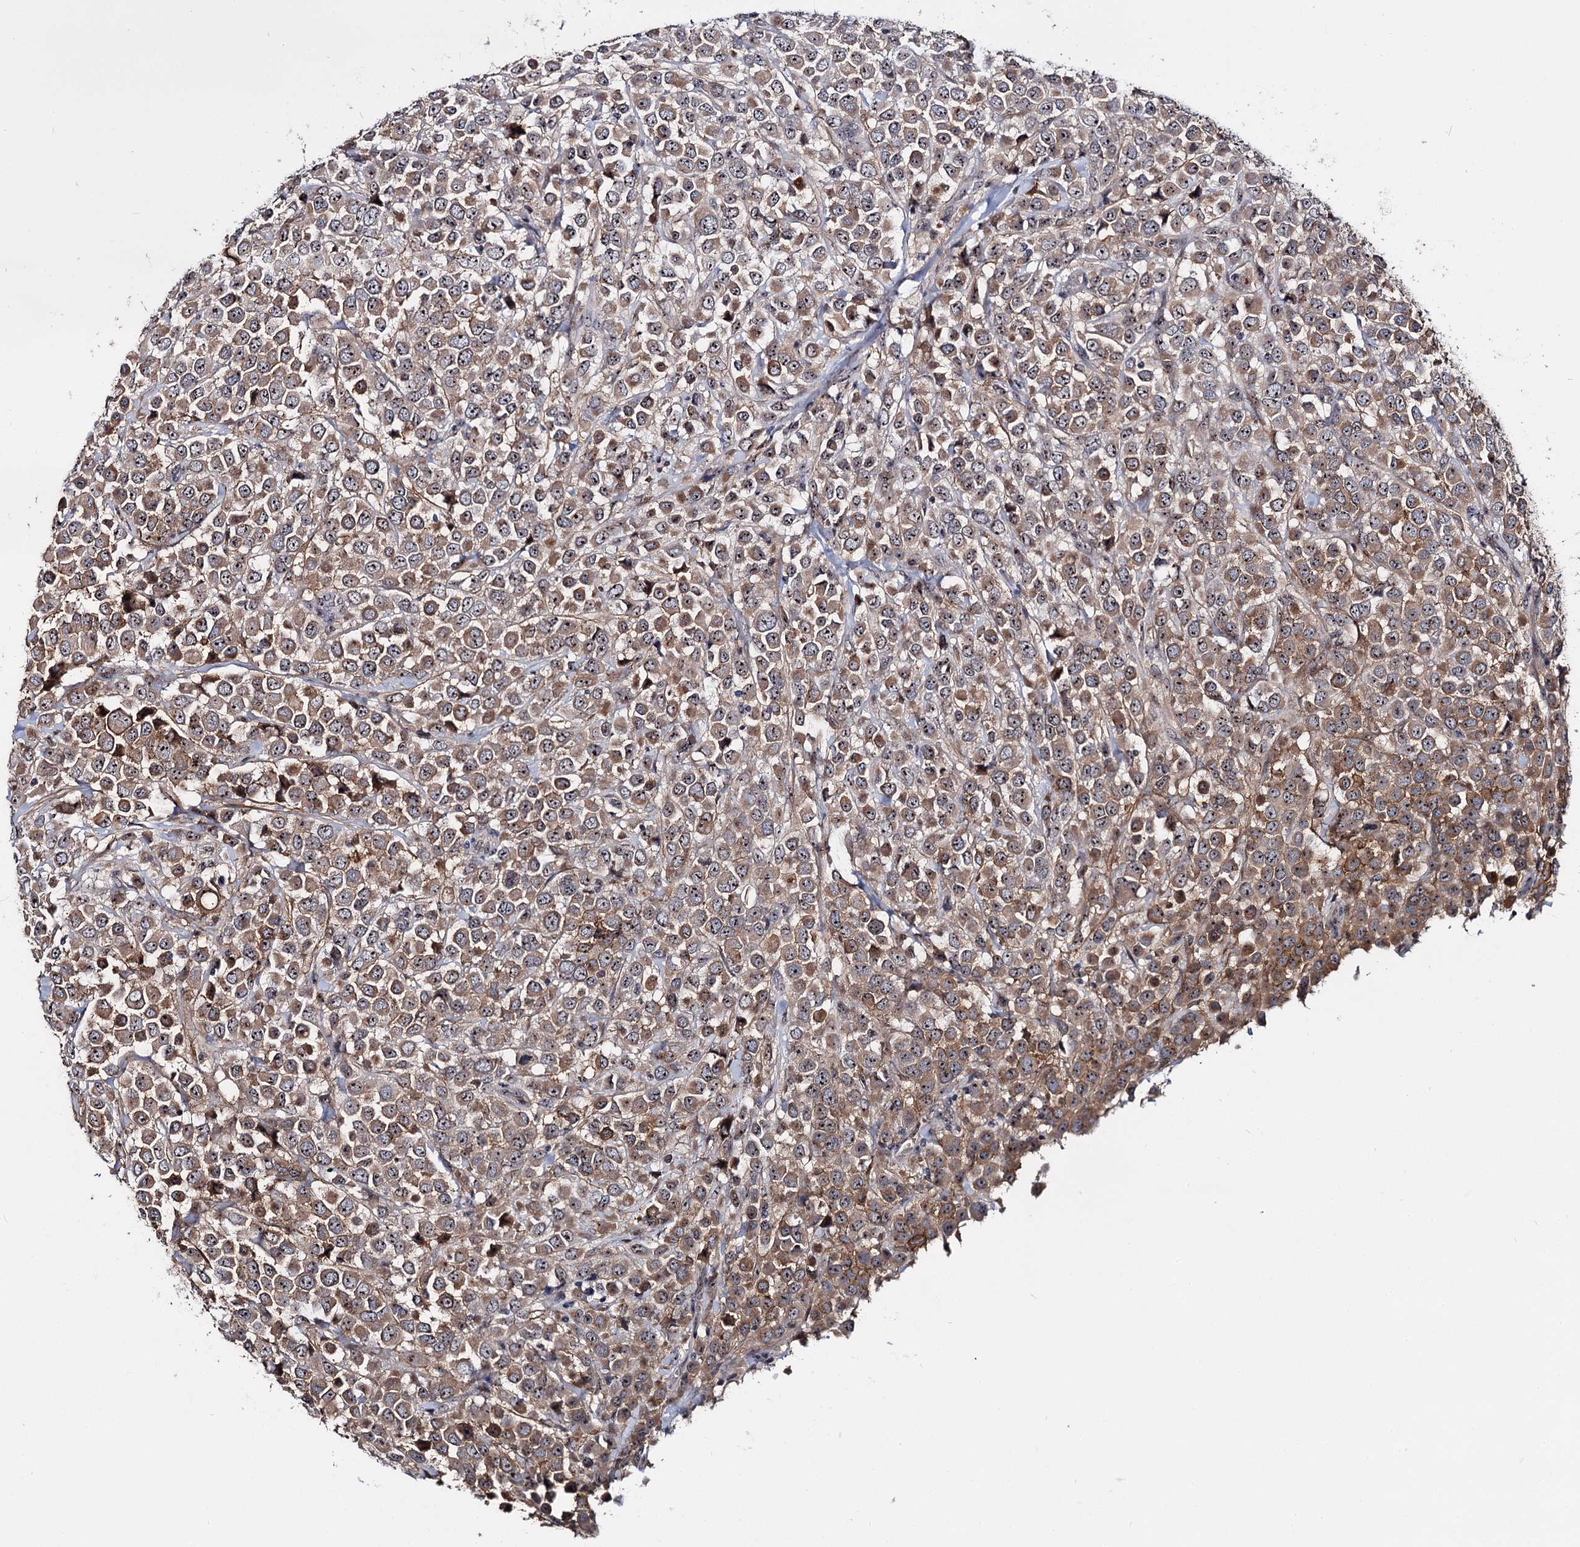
{"staining": {"intensity": "moderate", "quantity": ">75%", "location": "cytoplasmic/membranous,nuclear"}, "tissue": "breast cancer", "cell_type": "Tumor cells", "image_type": "cancer", "snomed": [{"axis": "morphology", "description": "Duct carcinoma"}, {"axis": "topography", "description": "Breast"}], "caption": "Tumor cells show medium levels of moderate cytoplasmic/membranous and nuclear expression in about >75% of cells in human breast cancer. The protein of interest is shown in brown color, while the nuclei are stained blue.", "gene": "SUPT20H", "patient": {"sex": "female", "age": 61}}